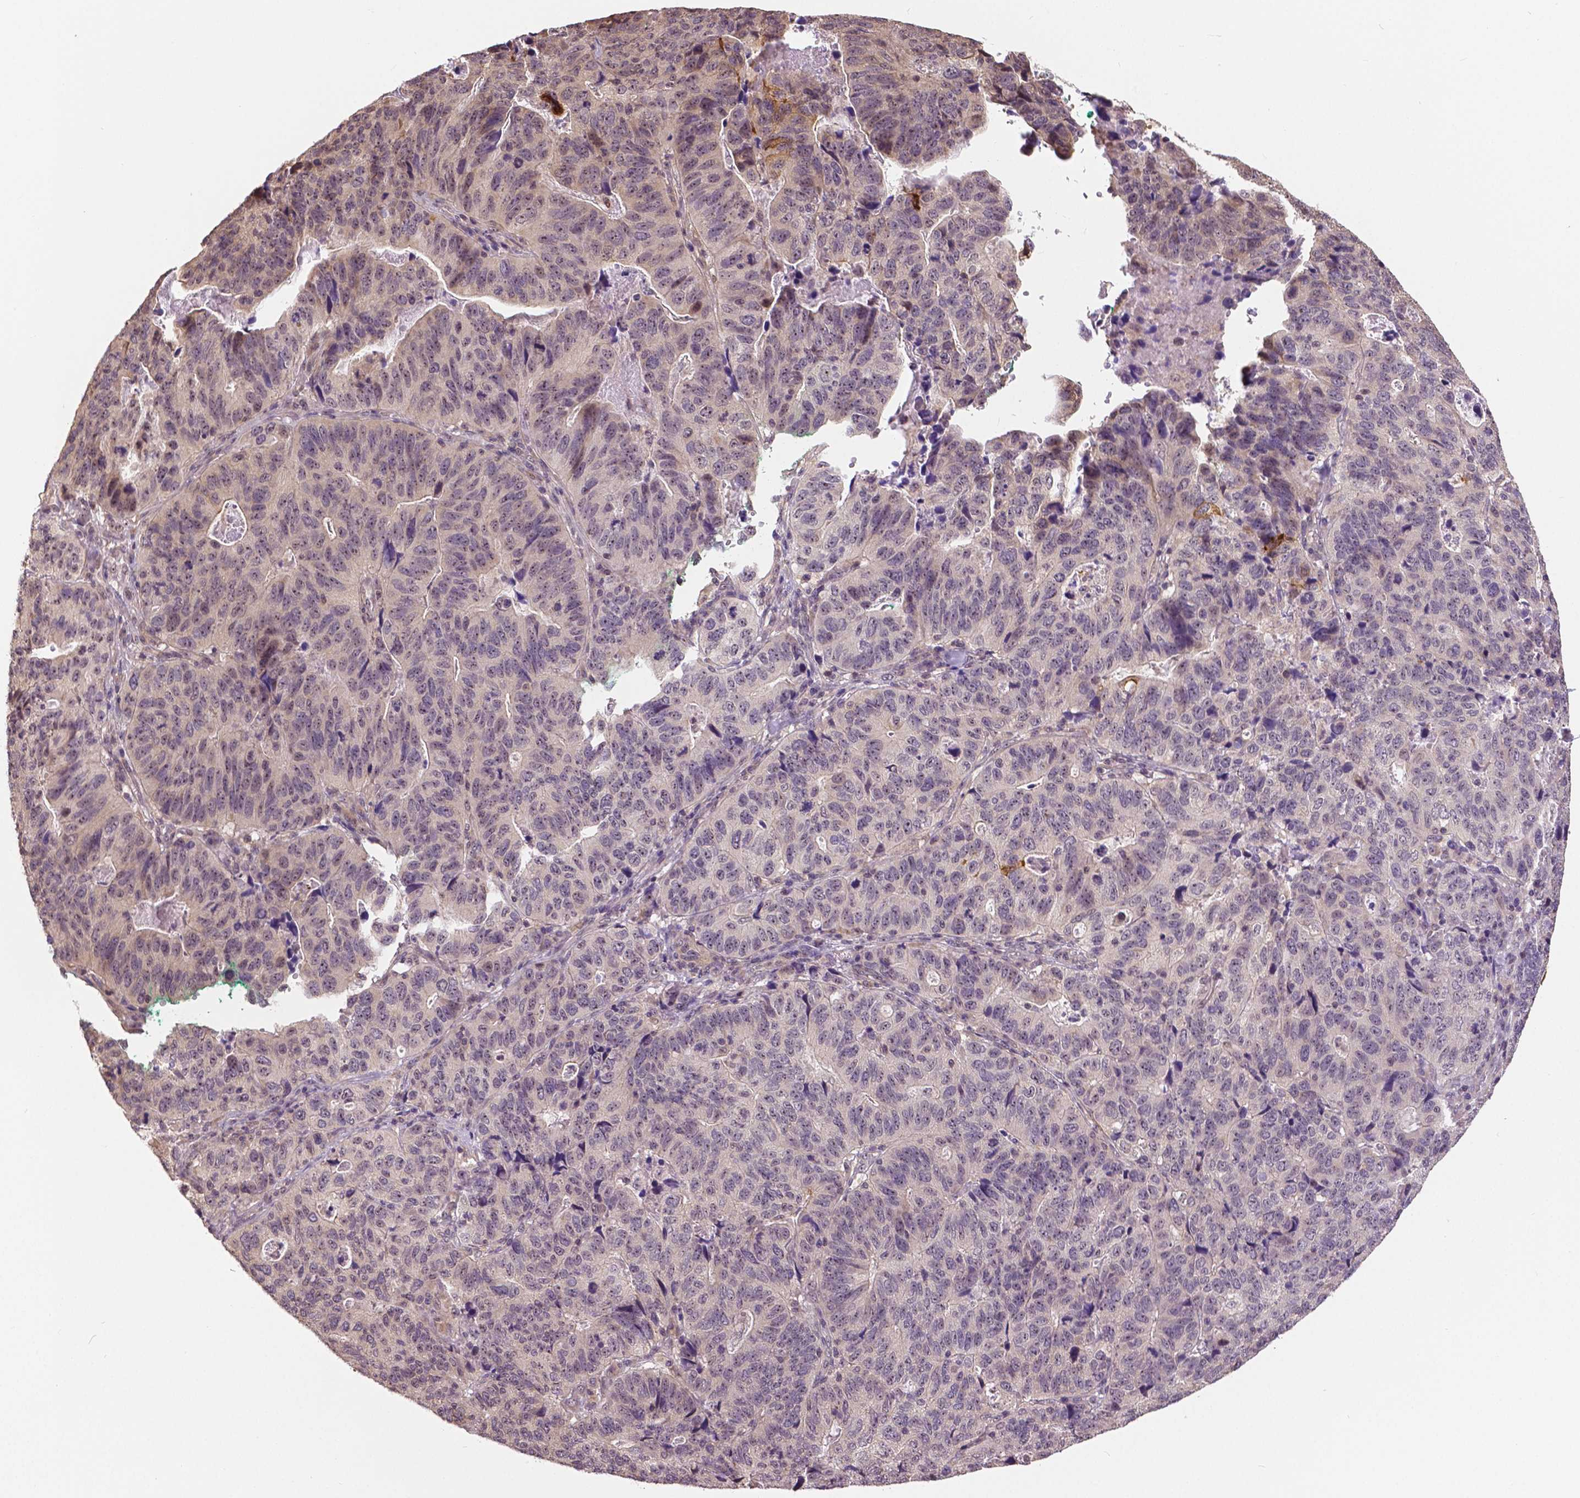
{"staining": {"intensity": "negative", "quantity": "none", "location": "none"}, "tissue": "stomach cancer", "cell_type": "Tumor cells", "image_type": "cancer", "snomed": [{"axis": "morphology", "description": "Adenocarcinoma, NOS"}, {"axis": "topography", "description": "Stomach, upper"}], "caption": "Immunohistochemistry (IHC) image of human stomach cancer (adenocarcinoma) stained for a protein (brown), which demonstrates no expression in tumor cells.", "gene": "ANXA13", "patient": {"sex": "female", "age": 67}}